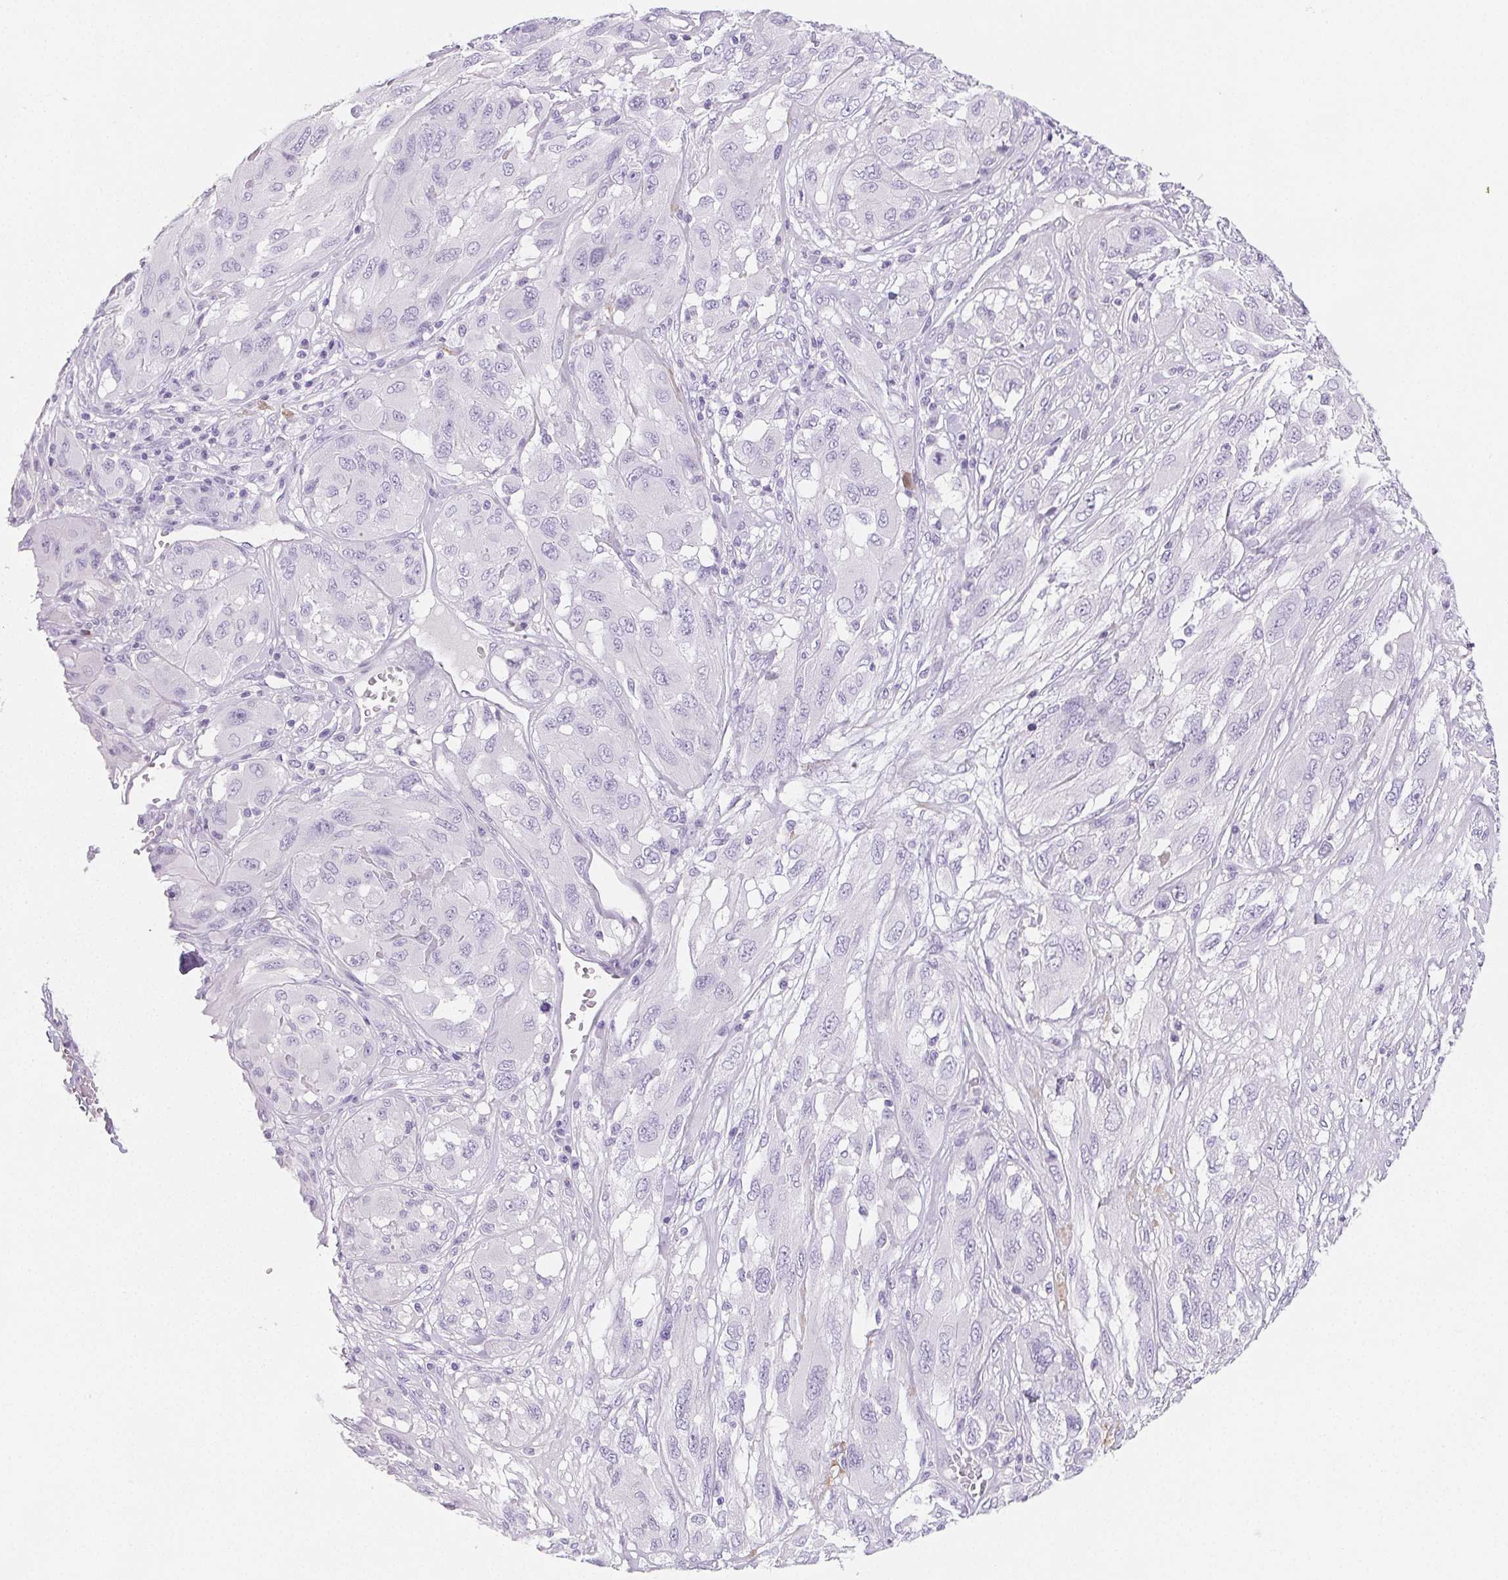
{"staining": {"intensity": "negative", "quantity": "none", "location": "none"}, "tissue": "melanoma", "cell_type": "Tumor cells", "image_type": "cancer", "snomed": [{"axis": "morphology", "description": "Malignant melanoma, NOS"}, {"axis": "topography", "description": "Skin"}], "caption": "DAB (3,3'-diaminobenzidine) immunohistochemical staining of melanoma reveals no significant expression in tumor cells.", "gene": "VTN", "patient": {"sex": "female", "age": 91}}